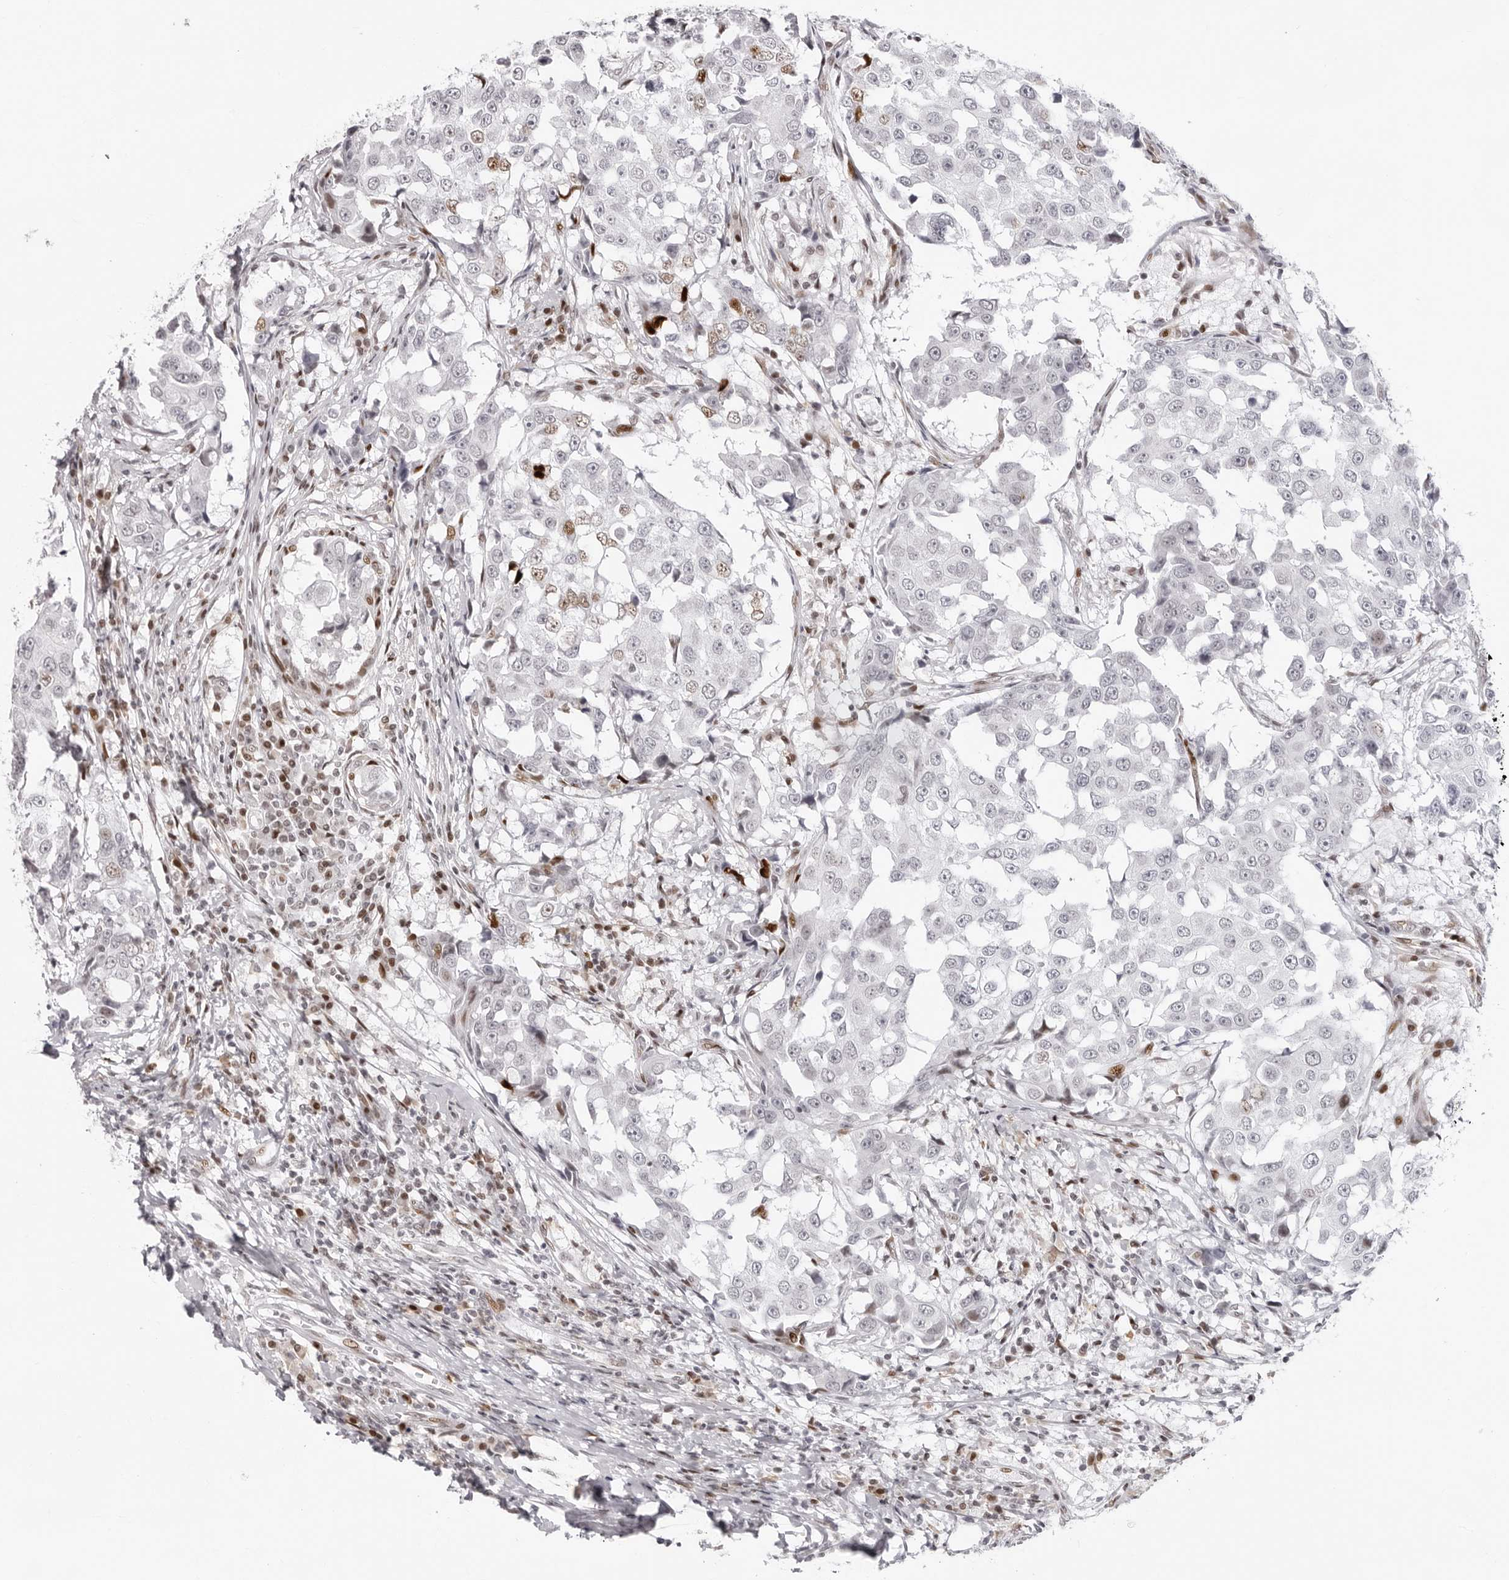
{"staining": {"intensity": "weak", "quantity": "<25%", "location": "nuclear"}, "tissue": "breast cancer", "cell_type": "Tumor cells", "image_type": "cancer", "snomed": [{"axis": "morphology", "description": "Duct carcinoma"}, {"axis": "topography", "description": "Breast"}], "caption": "Tumor cells show no significant protein expression in invasive ductal carcinoma (breast).", "gene": "NTPCR", "patient": {"sex": "female", "age": 27}}